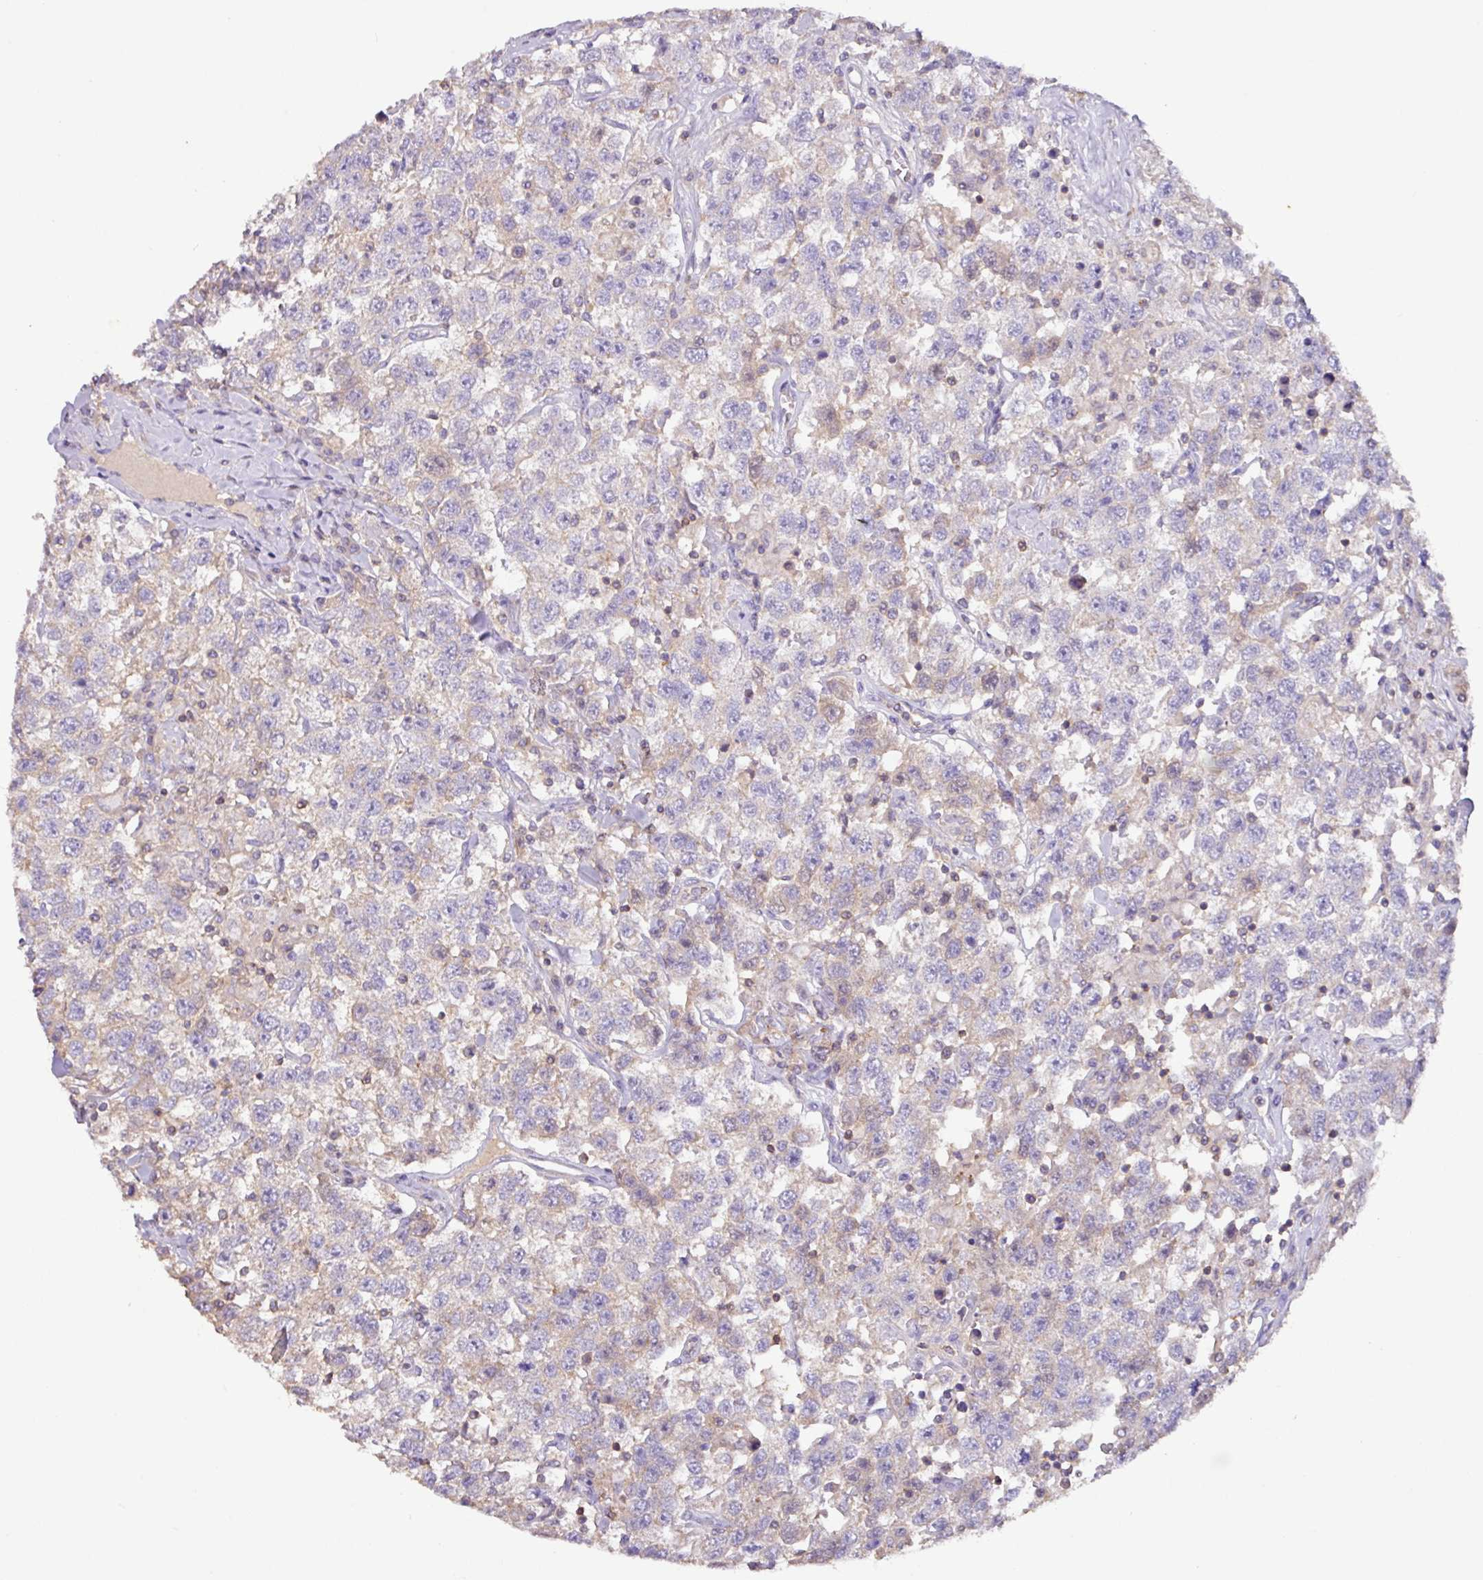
{"staining": {"intensity": "weak", "quantity": "<25%", "location": "cytoplasmic/membranous"}, "tissue": "testis cancer", "cell_type": "Tumor cells", "image_type": "cancer", "snomed": [{"axis": "morphology", "description": "Seminoma, NOS"}, {"axis": "topography", "description": "Testis"}], "caption": "Protein analysis of testis cancer (seminoma) shows no significant expression in tumor cells. (DAB (3,3'-diaminobenzidine) immunohistochemistry (IHC) with hematoxylin counter stain).", "gene": "AGR3", "patient": {"sex": "male", "age": 41}}